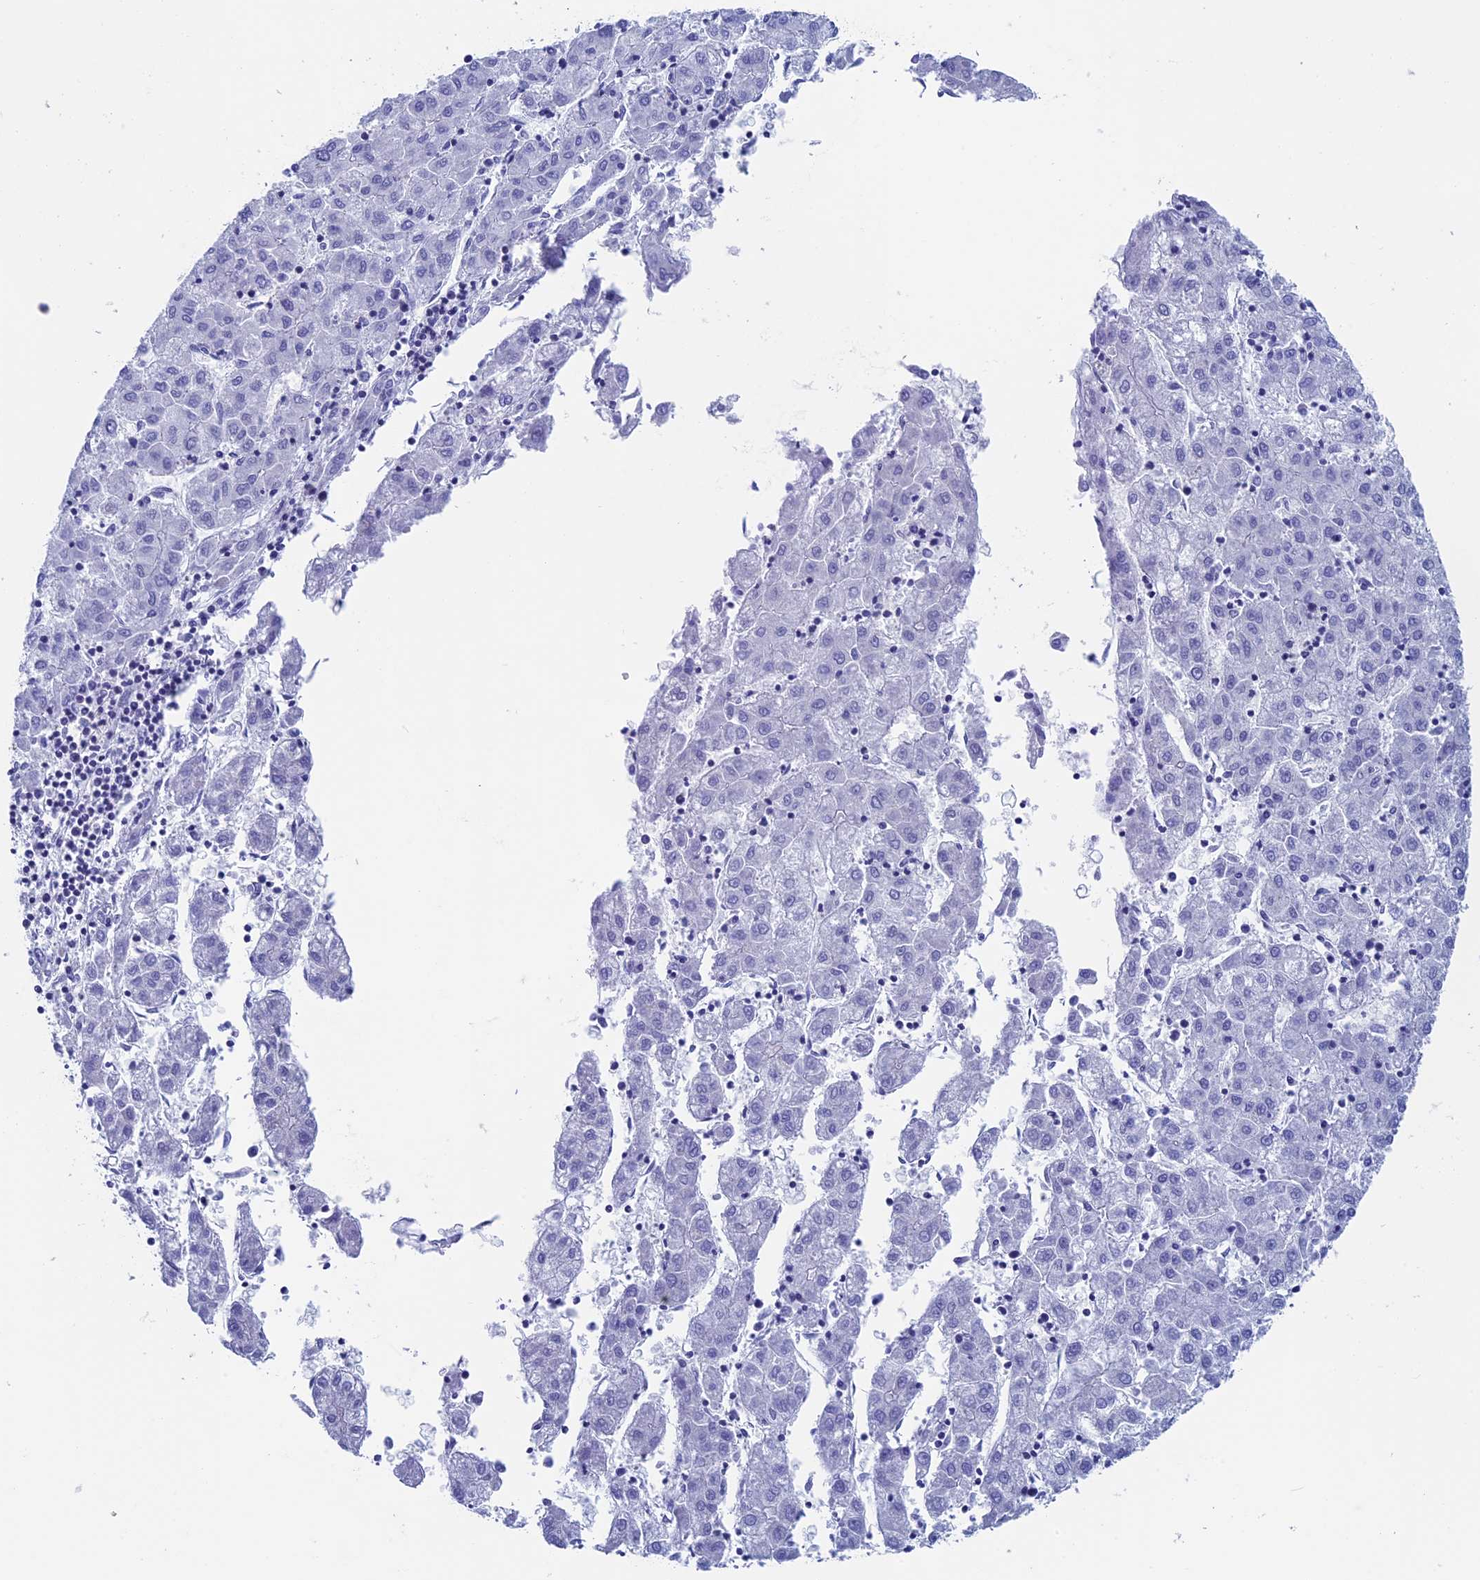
{"staining": {"intensity": "negative", "quantity": "none", "location": "none"}, "tissue": "liver cancer", "cell_type": "Tumor cells", "image_type": "cancer", "snomed": [{"axis": "morphology", "description": "Carcinoma, Hepatocellular, NOS"}, {"axis": "topography", "description": "Liver"}], "caption": "Immunohistochemical staining of liver cancer (hepatocellular carcinoma) displays no significant staining in tumor cells. (Immunohistochemistry (ihc), brightfield microscopy, high magnification).", "gene": "SEPTIN1", "patient": {"sex": "male", "age": 72}}